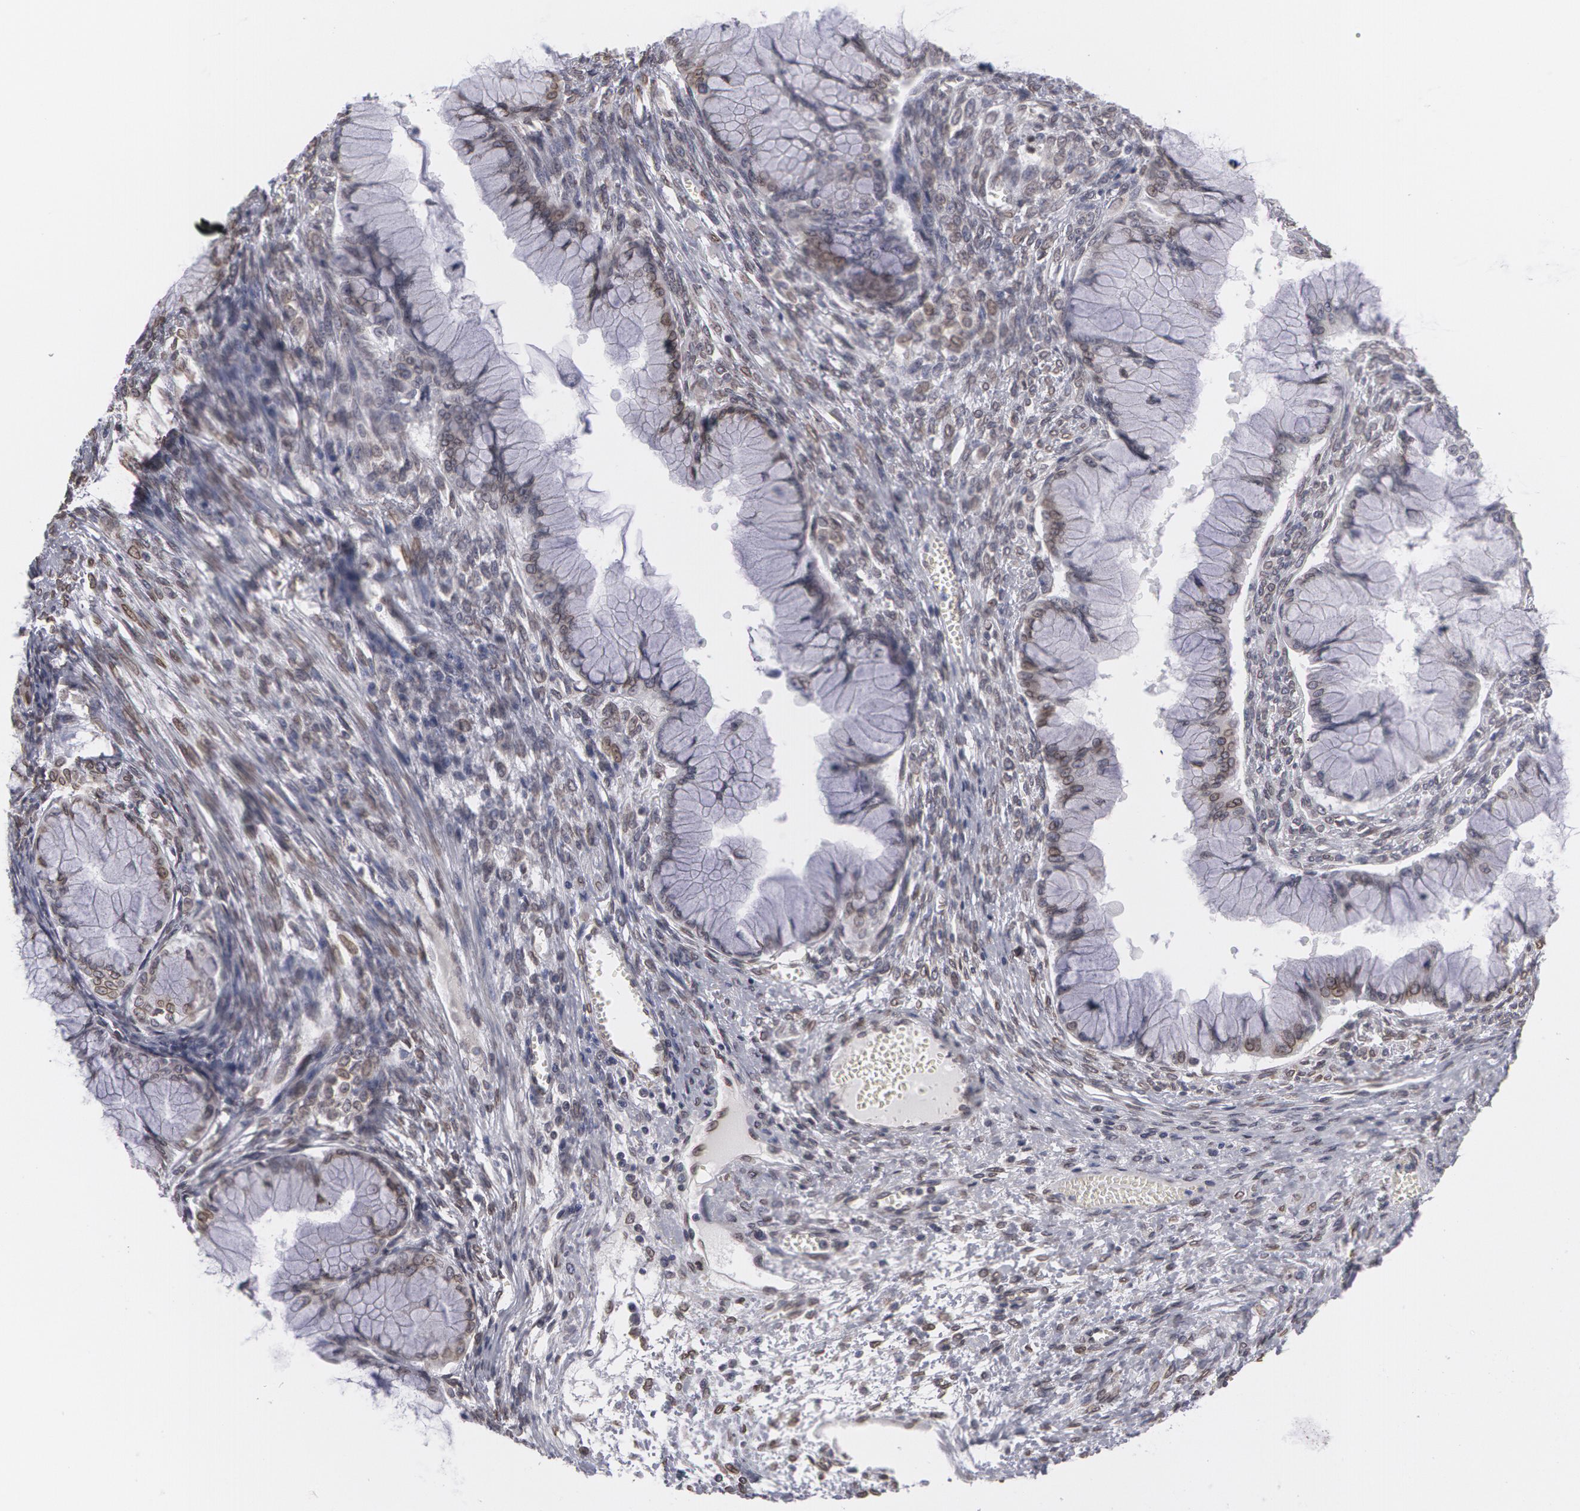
{"staining": {"intensity": "weak", "quantity": "<25%", "location": "nuclear"}, "tissue": "ovarian cancer", "cell_type": "Tumor cells", "image_type": "cancer", "snomed": [{"axis": "morphology", "description": "Cystadenocarcinoma, mucinous, NOS"}, {"axis": "topography", "description": "Ovary"}], "caption": "Immunohistochemistry (IHC) micrograph of neoplastic tissue: human ovarian mucinous cystadenocarcinoma stained with DAB reveals no significant protein positivity in tumor cells. (Stains: DAB IHC with hematoxylin counter stain, Microscopy: brightfield microscopy at high magnification).", "gene": "EMD", "patient": {"sex": "female", "age": 63}}